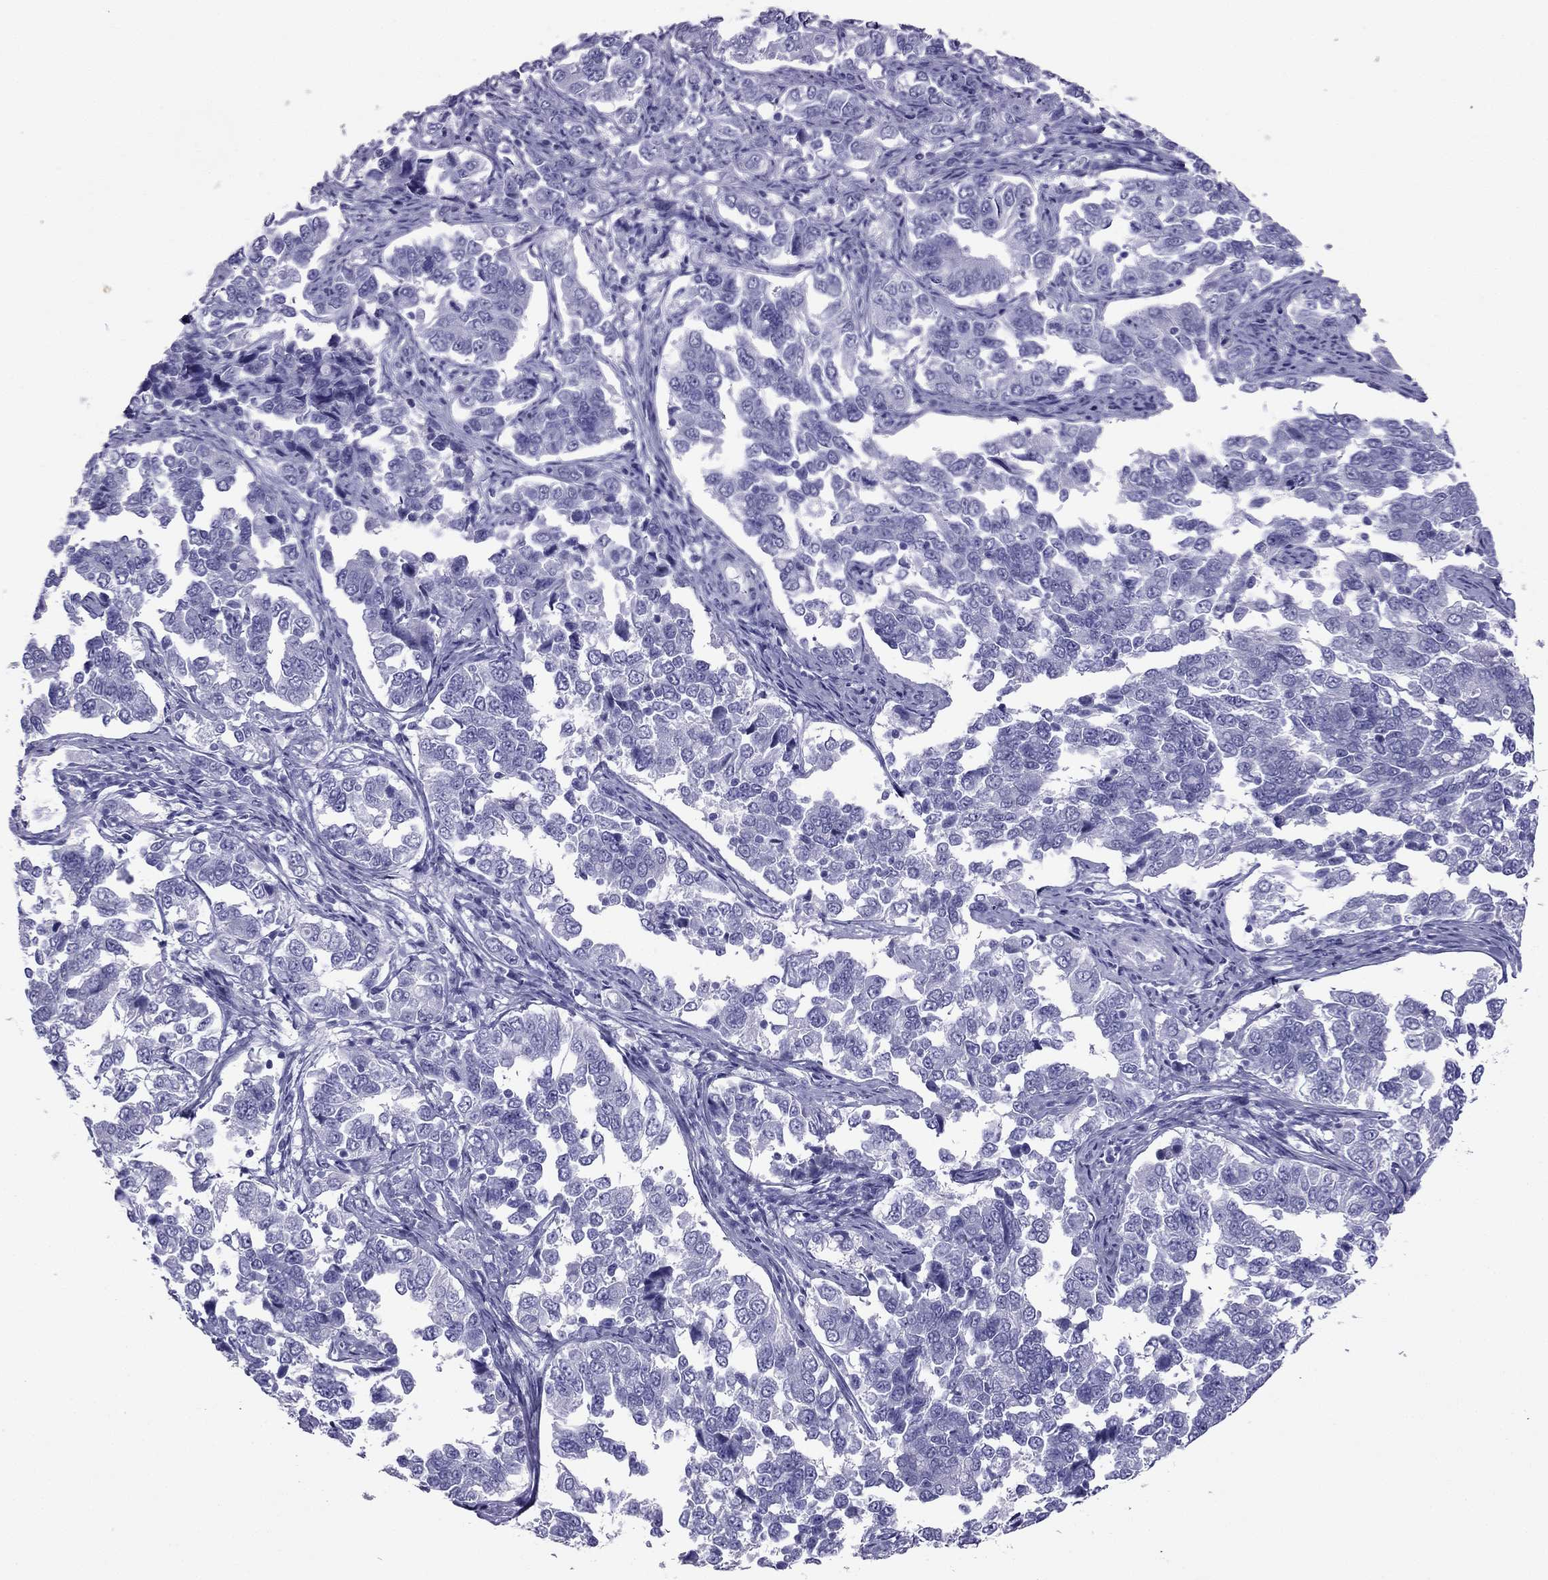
{"staining": {"intensity": "negative", "quantity": "none", "location": "none"}, "tissue": "endometrial cancer", "cell_type": "Tumor cells", "image_type": "cancer", "snomed": [{"axis": "morphology", "description": "Adenocarcinoma, NOS"}, {"axis": "topography", "description": "Endometrium"}], "caption": "Immunohistochemistry of adenocarcinoma (endometrial) demonstrates no positivity in tumor cells.", "gene": "PDE6A", "patient": {"sex": "female", "age": 43}}